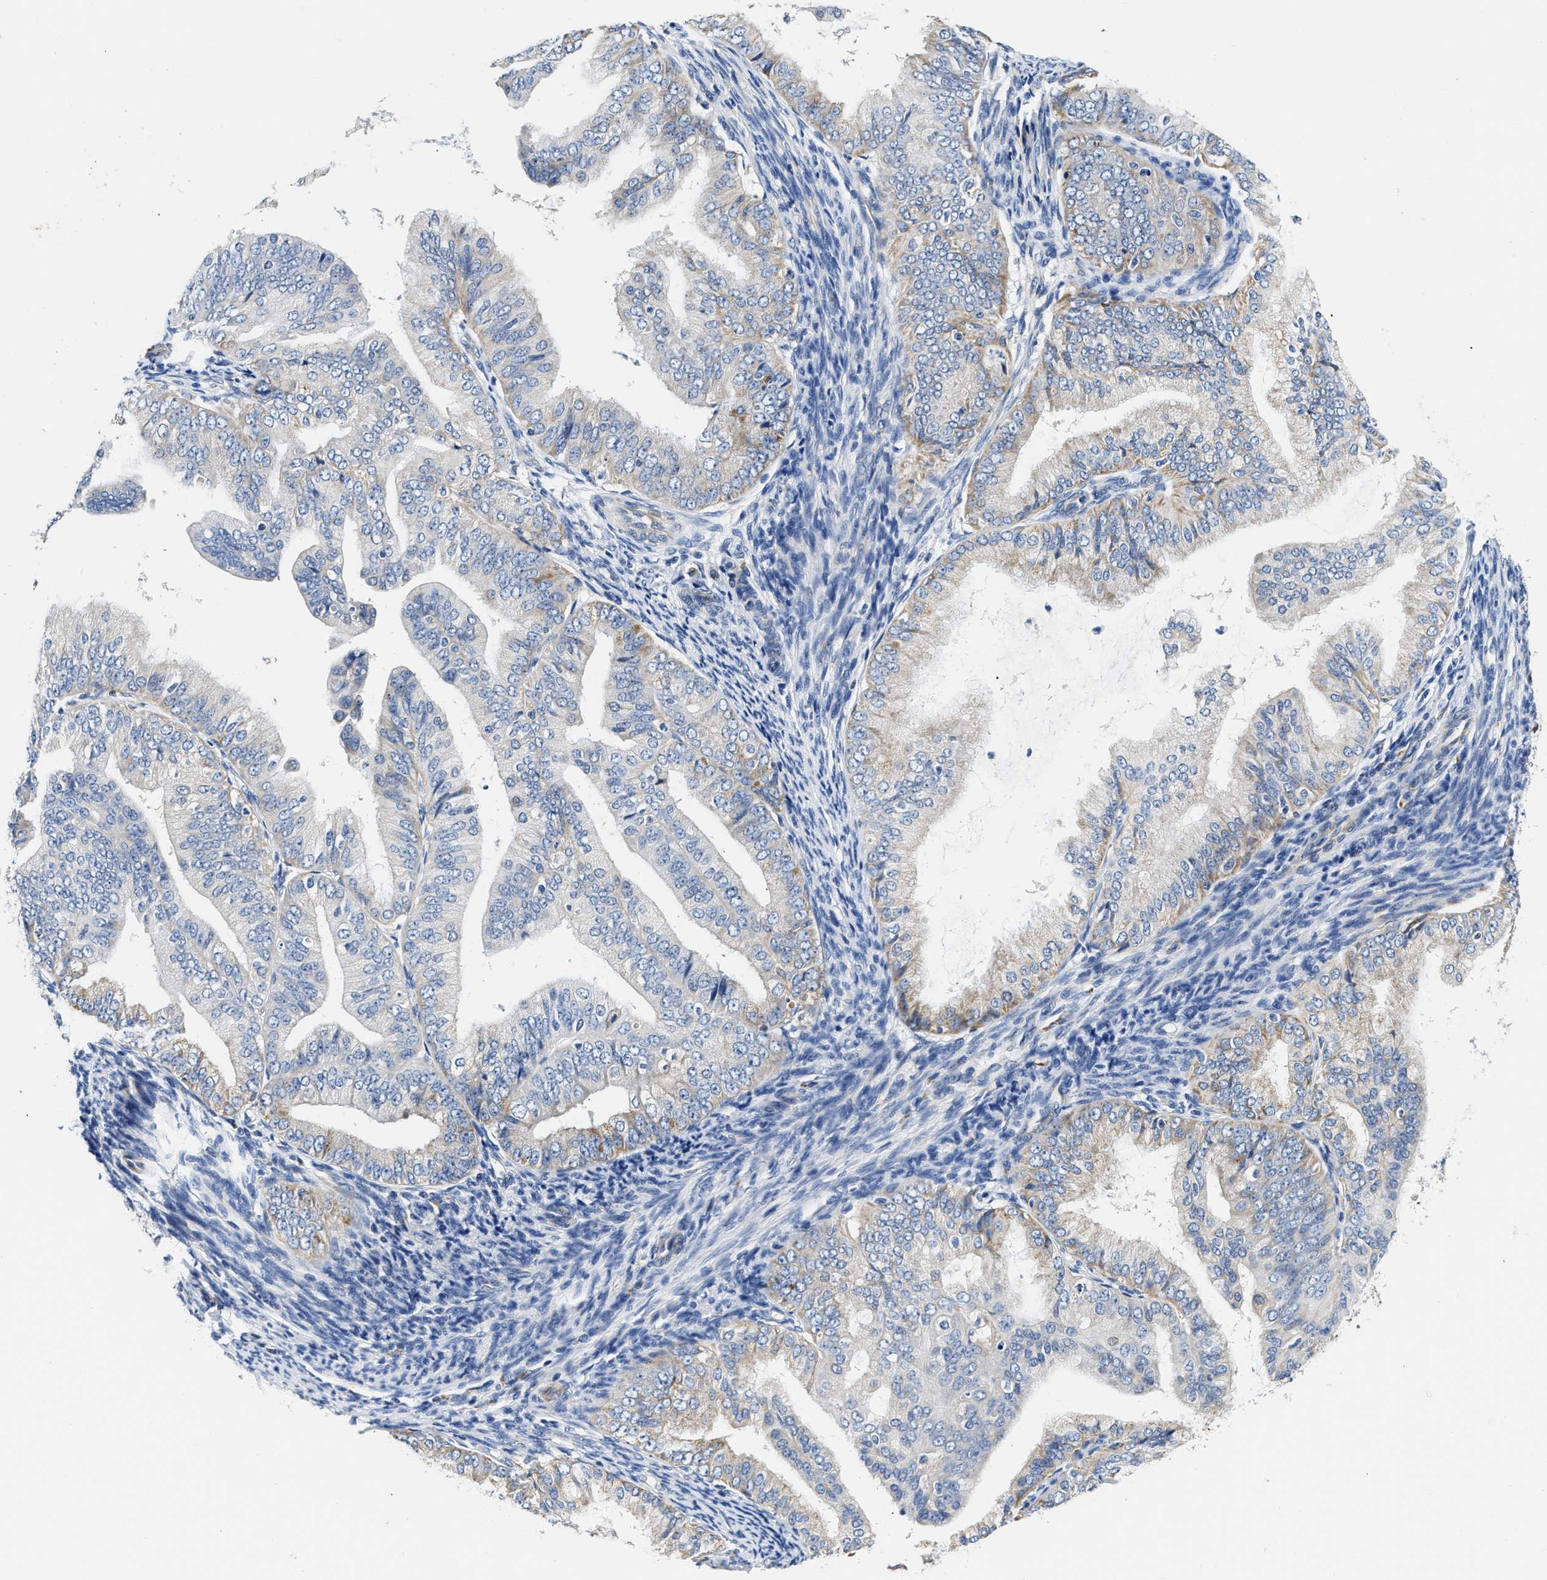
{"staining": {"intensity": "weak", "quantity": "<25%", "location": "cytoplasmic/membranous"}, "tissue": "endometrial cancer", "cell_type": "Tumor cells", "image_type": "cancer", "snomed": [{"axis": "morphology", "description": "Adenocarcinoma, NOS"}, {"axis": "topography", "description": "Endometrium"}], "caption": "Endometrial cancer was stained to show a protein in brown. There is no significant expression in tumor cells.", "gene": "ACADVL", "patient": {"sex": "female", "age": 63}}